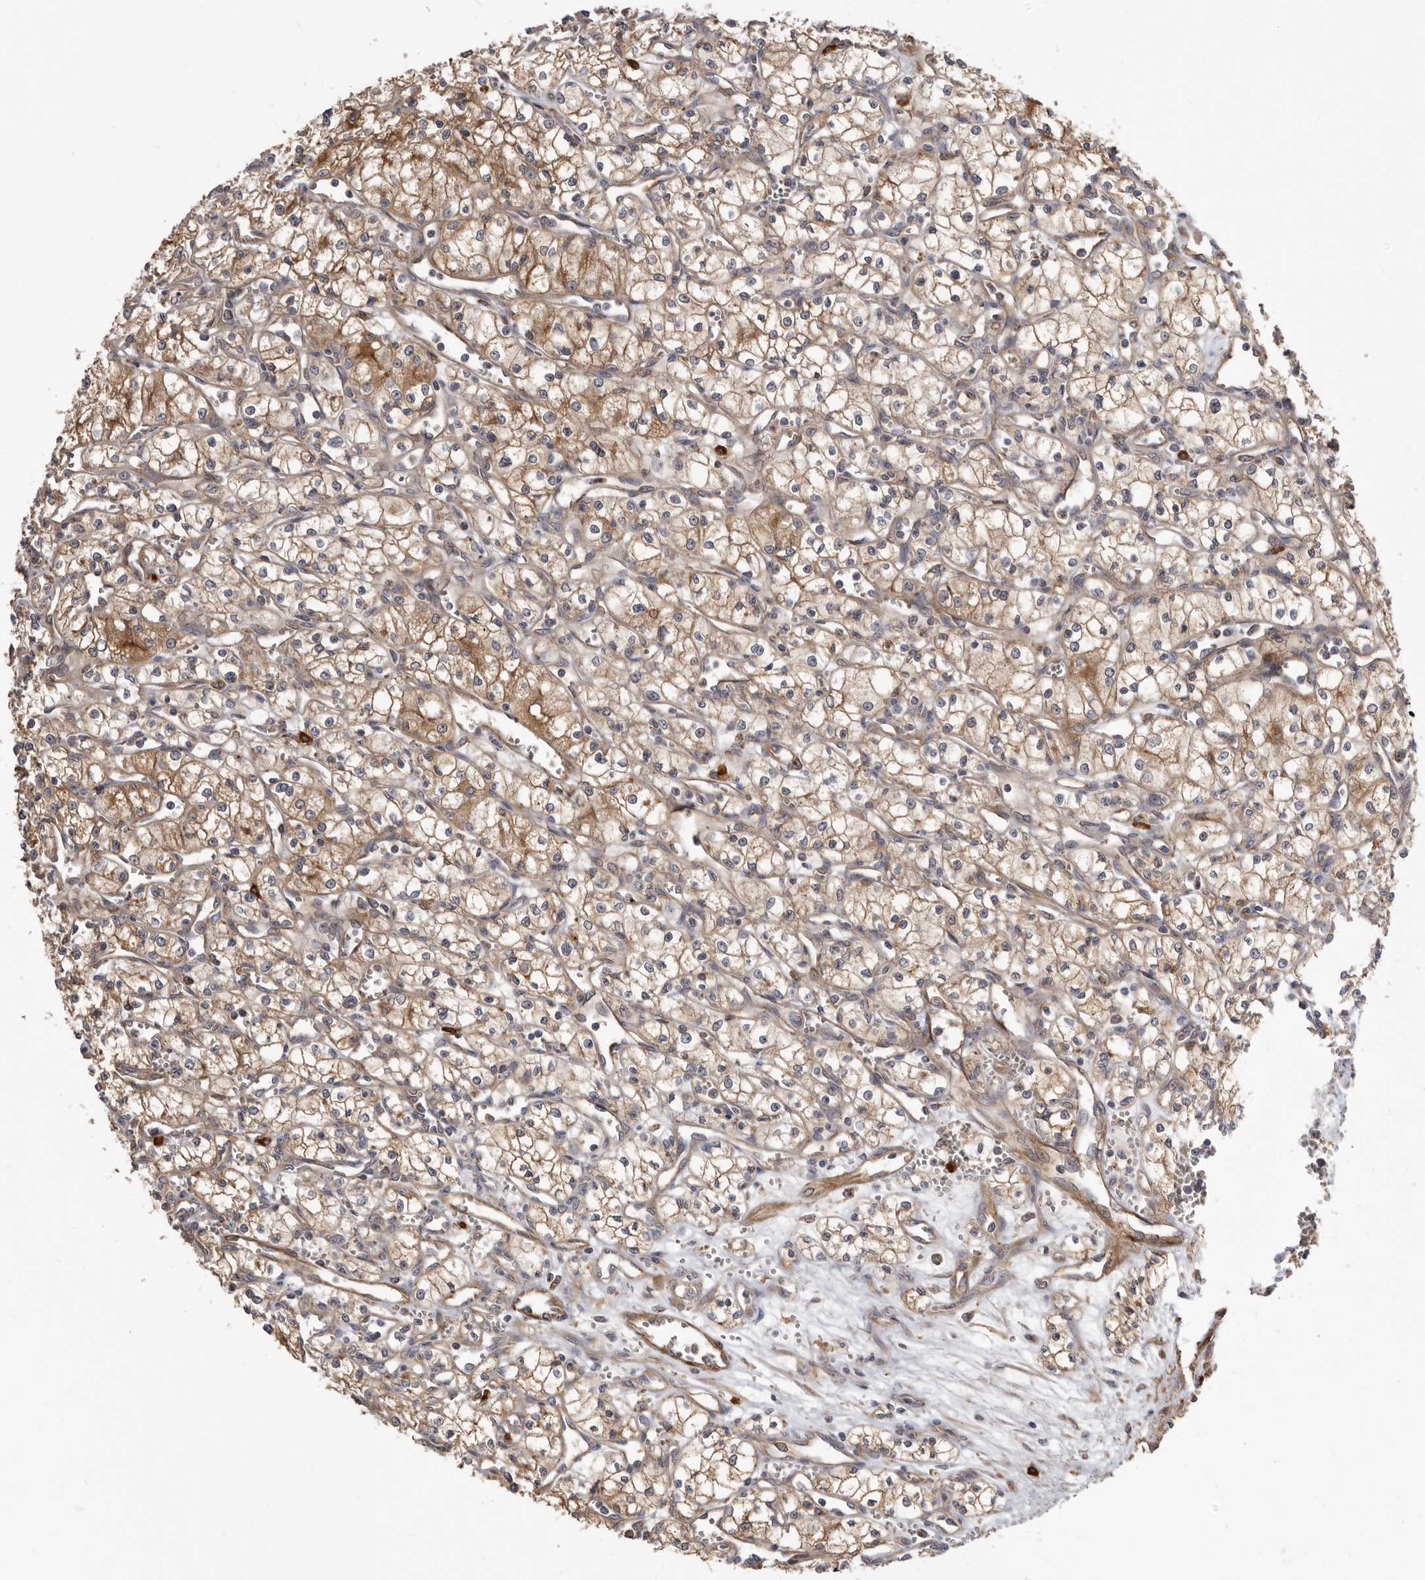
{"staining": {"intensity": "moderate", "quantity": ">75%", "location": "cytoplasmic/membranous"}, "tissue": "renal cancer", "cell_type": "Tumor cells", "image_type": "cancer", "snomed": [{"axis": "morphology", "description": "Adenocarcinoma, NOS"}, {"axis": "topography", "description": "Kidney"}], "caption": "The micrograph reveals a brown stain indicating the presence of a protein in the cytoplasmic/membranous of tumor cells in renal adenocarcinoma.", "gene": "ENAH", "patient": {"sex": "male", "age": 59}}